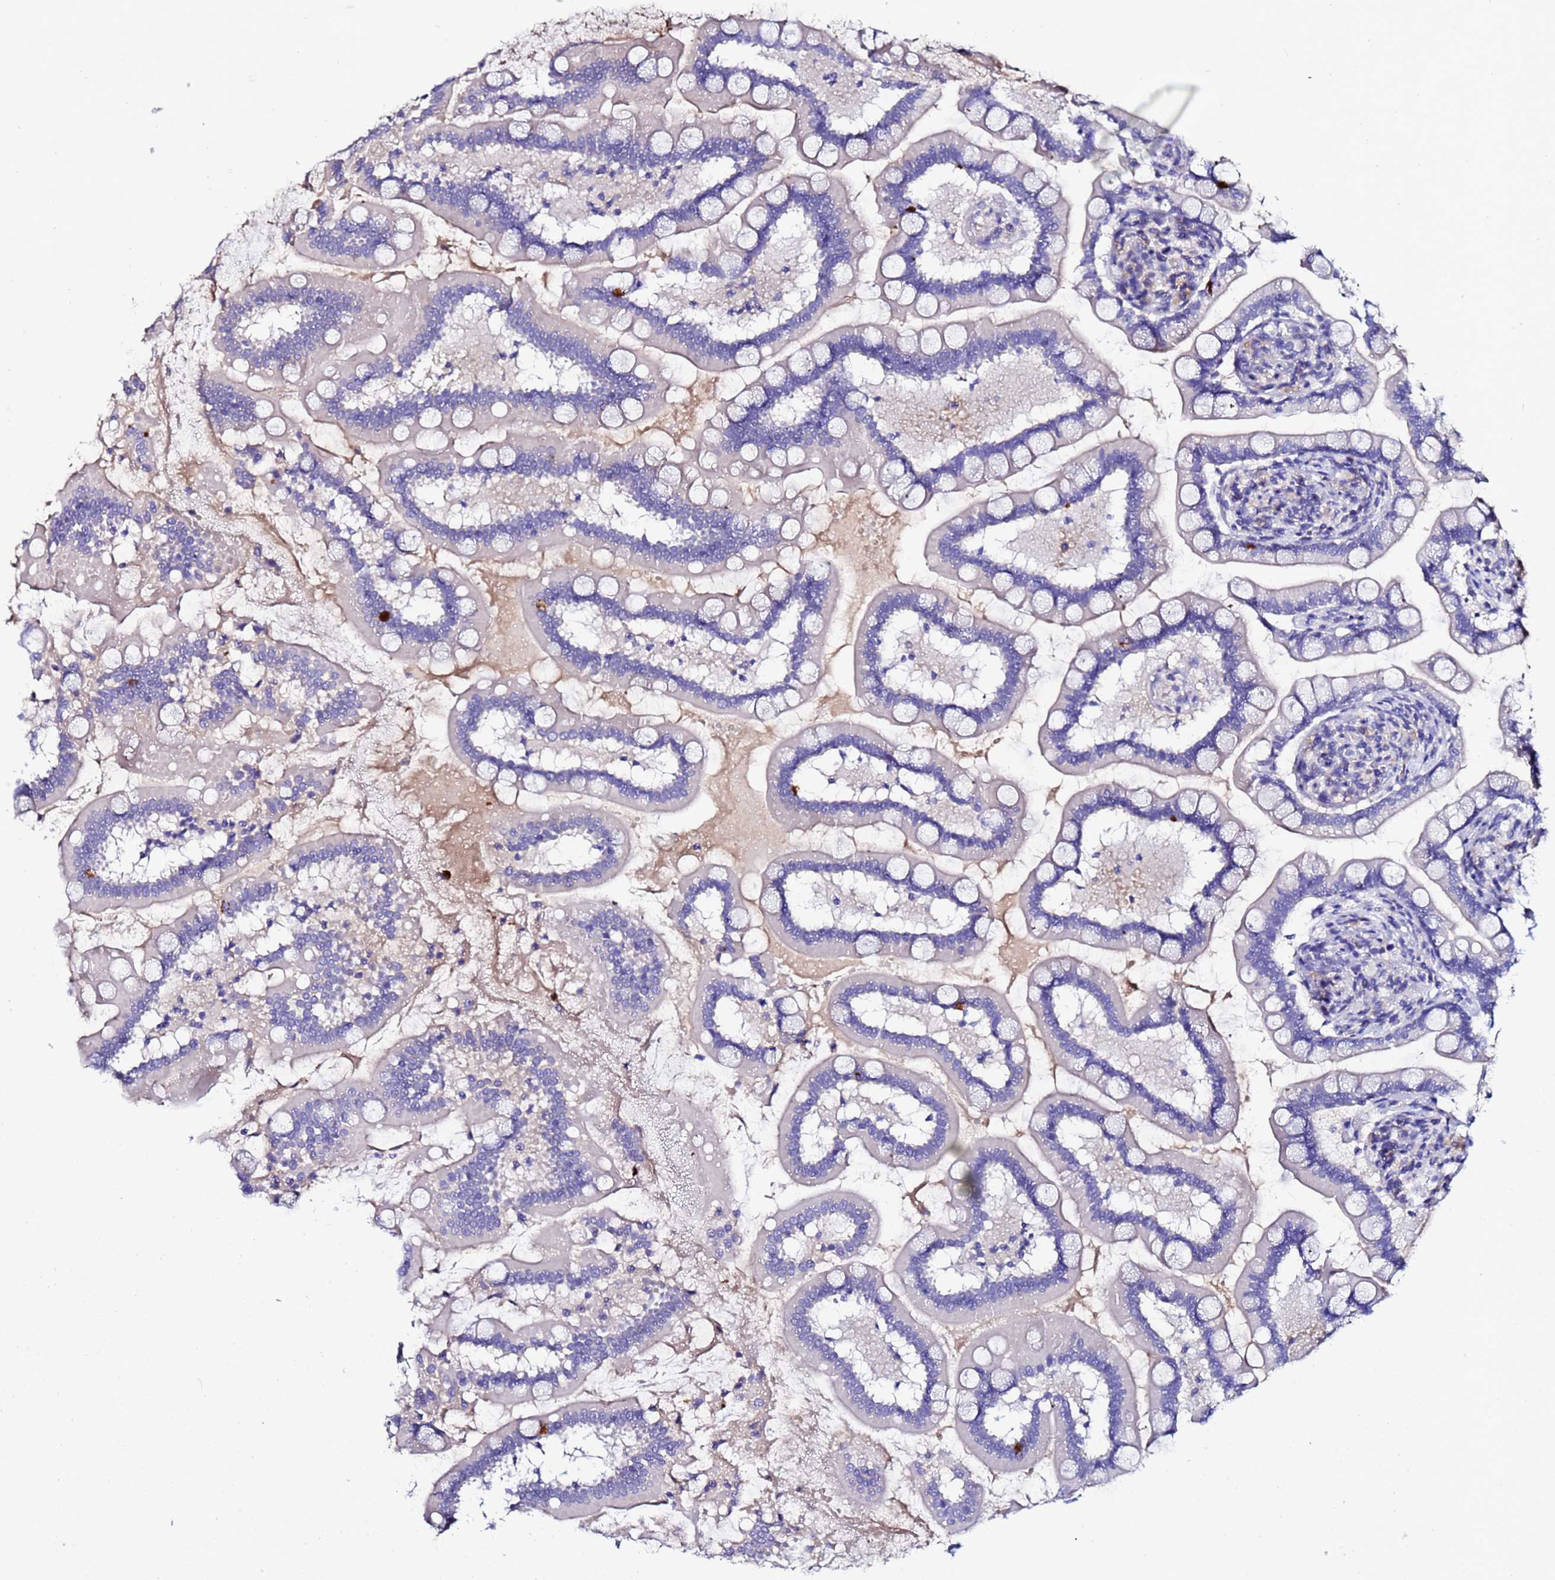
{"staining": {"intensity": "moderate", "quantity": "<25%", "location": "cytoplasmic/membranous"}, "tissue": "small intestine", "cell_type": "Glandular cells", "image_type": "normal", "snomed": [{"axis": "morphology", "description": "Normal tissue, NOS"}, {"axis": "topography", "description": "Small intestine"}], "caption": "The photomicrograph displays a brown stain indicating the presence of a protein in the cytoplasmic/membranous of glandular cells in small intestine. (Brightfield microscopy of DAB IHC at high magnification).", "gene": "TUBAL3", "patient": {"sex": "female", "age": 64}}